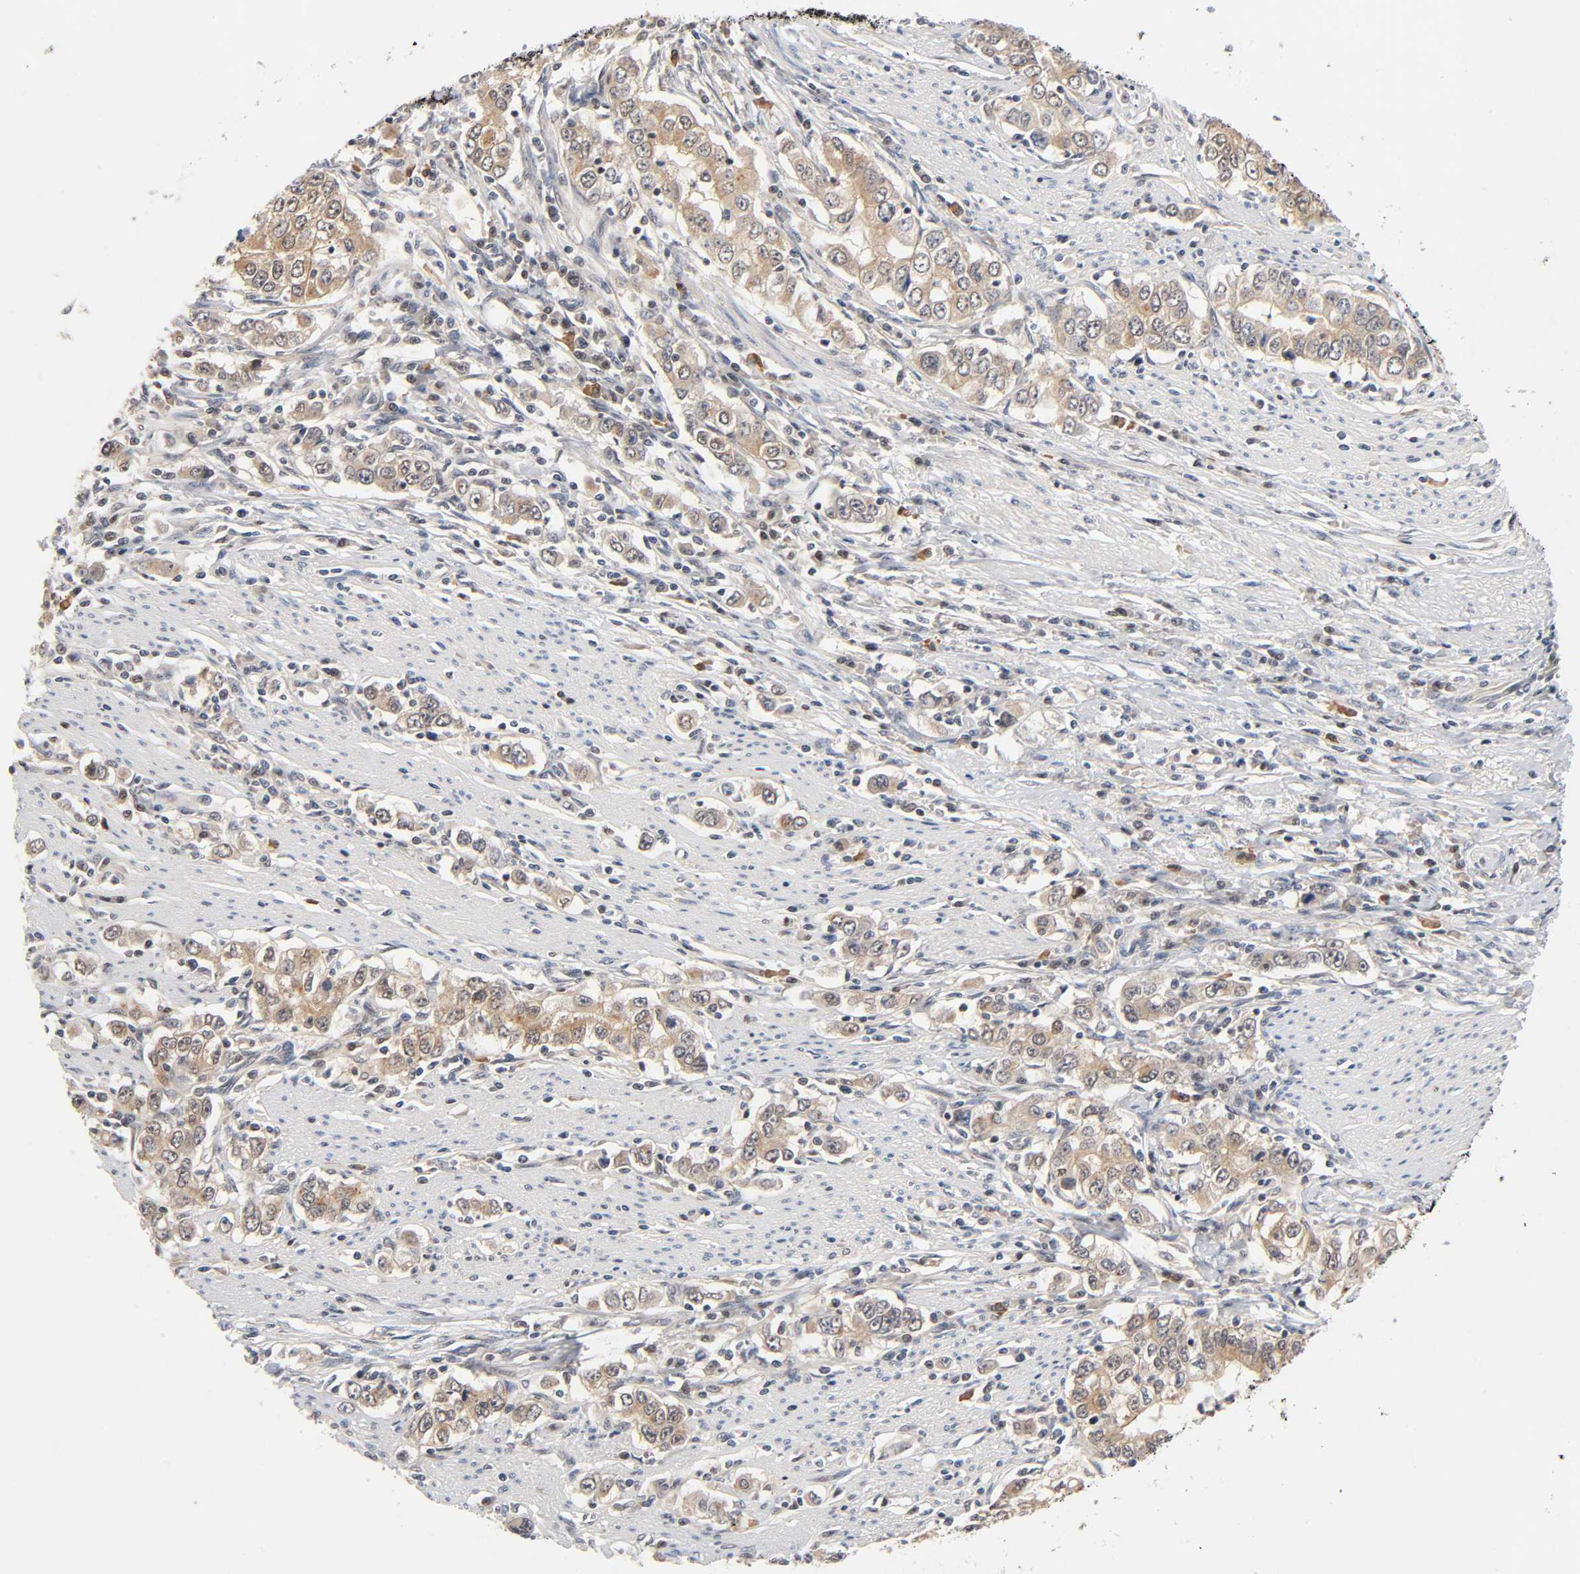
{"staining": {"intensity": "moderate", "quantity": ">75%", "location": "cytoplasmic/membranous"}, "tissue": "stomach cancer", "cell_type": "Tumor cells", "image_type": "cancer", "snomed": [{"axis": "morphology", "description": "Adenocarcinoma, NOS"}, {"axis": "topography", "description": "Stomach, lower"}], "caption": "A micrograph of stomach adenocarcinoma stained for a protein shows moderate cytoplasmic/membranous brown staining in tumor cells. The protein of interest is stained brown, and the nuclei are stained in blue (DAB IHC with brightfield microscopy, high magnification).", "gene": "PRKAB1", "patient": {"sex": "female", "age": 72}}